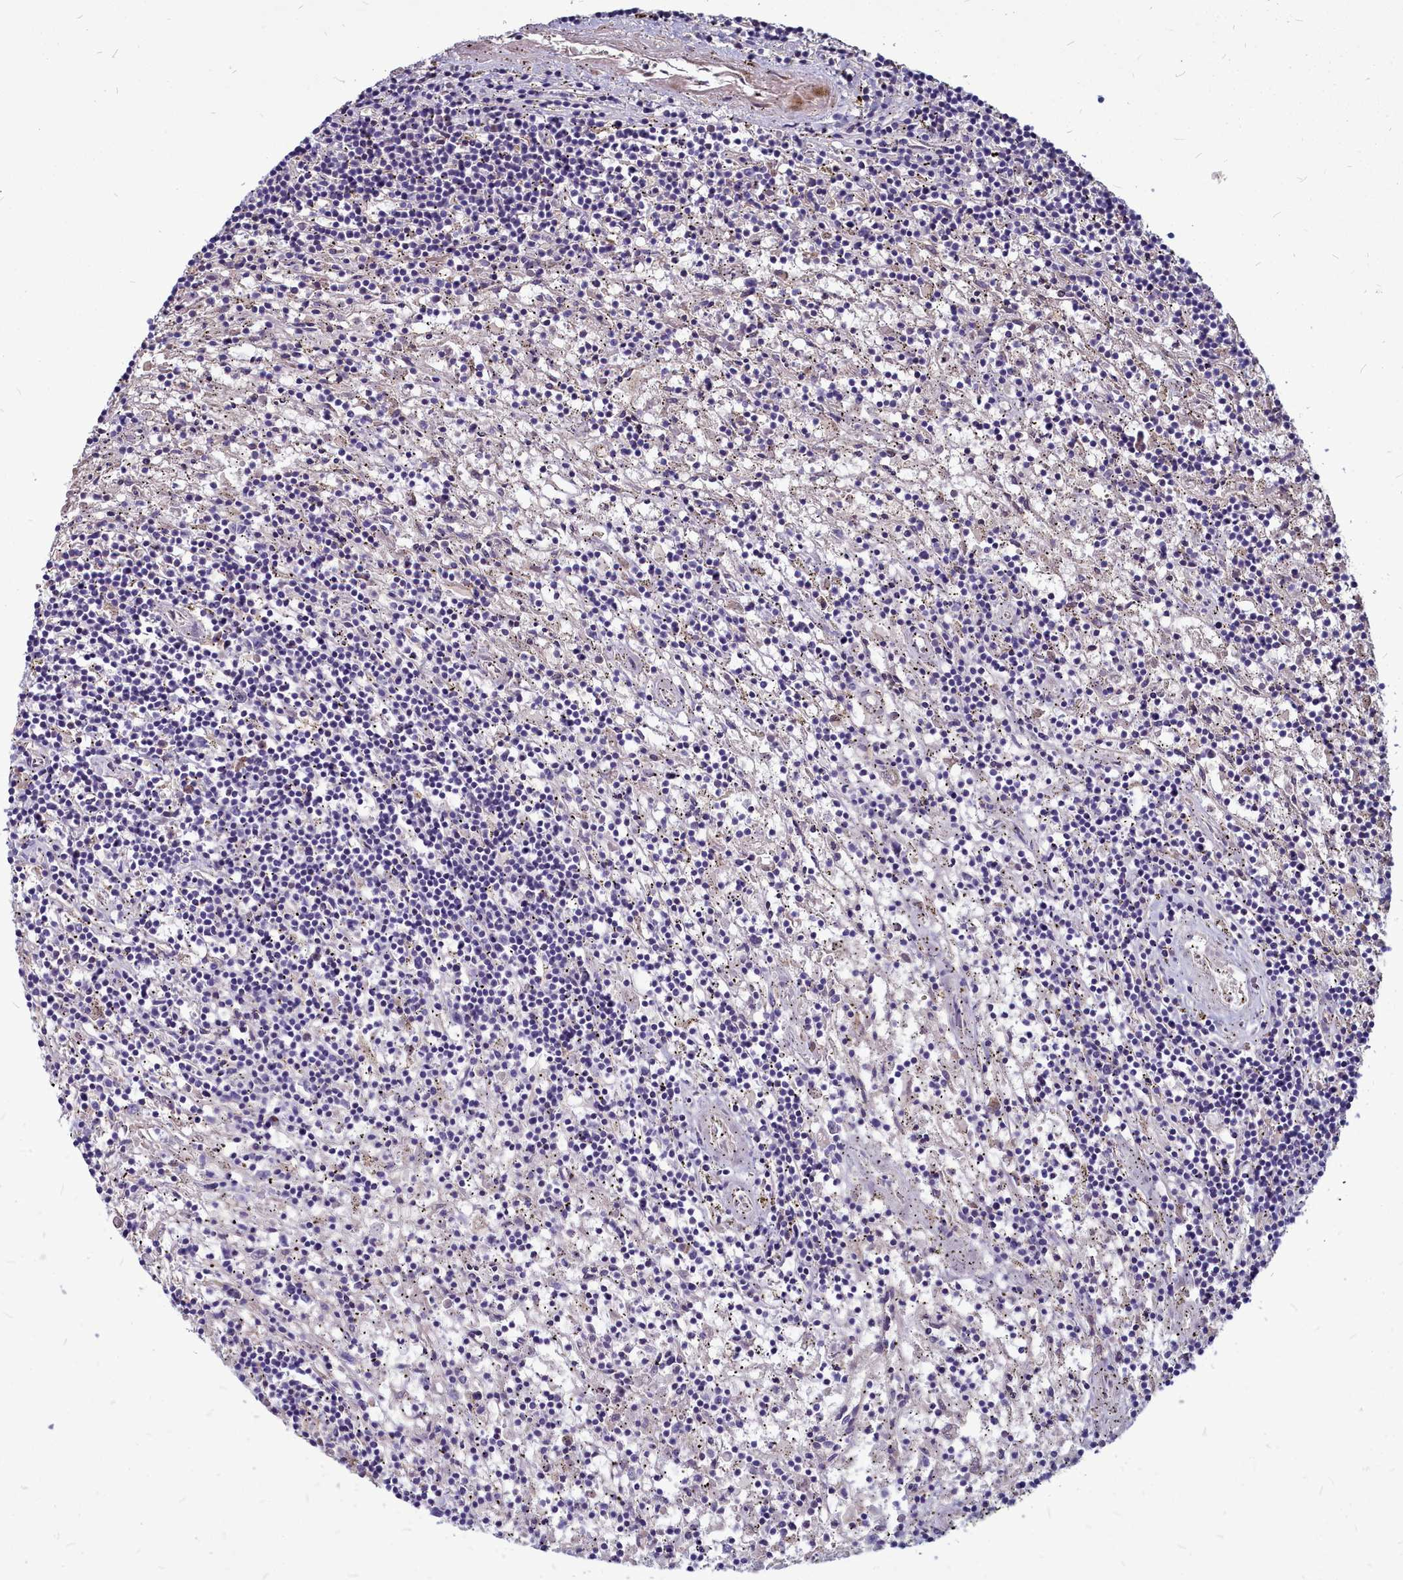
{"staining": {"intensity": "negative", "quantity": "none", "location": "none"}, "tissue": "lymphoma", "cell_type": "Tumor cells", "image_type": "cancer", "snomed": [{"axis": "morphology", "description": "Malignant lymphoma, non-Hodgkin's type, Low grade"}, {"axis": "topography", "description": "Spleen"}], "caption": "Immunohistochemistry (IHC) photomicrograph of malignant lymphoma, non-Hodgkin's type (low-grade) stained for a protein (brown), which reveals no staining in tumor cells.", "gene": "SMPD4", "patient": {"sex": "male", "age": 76}}